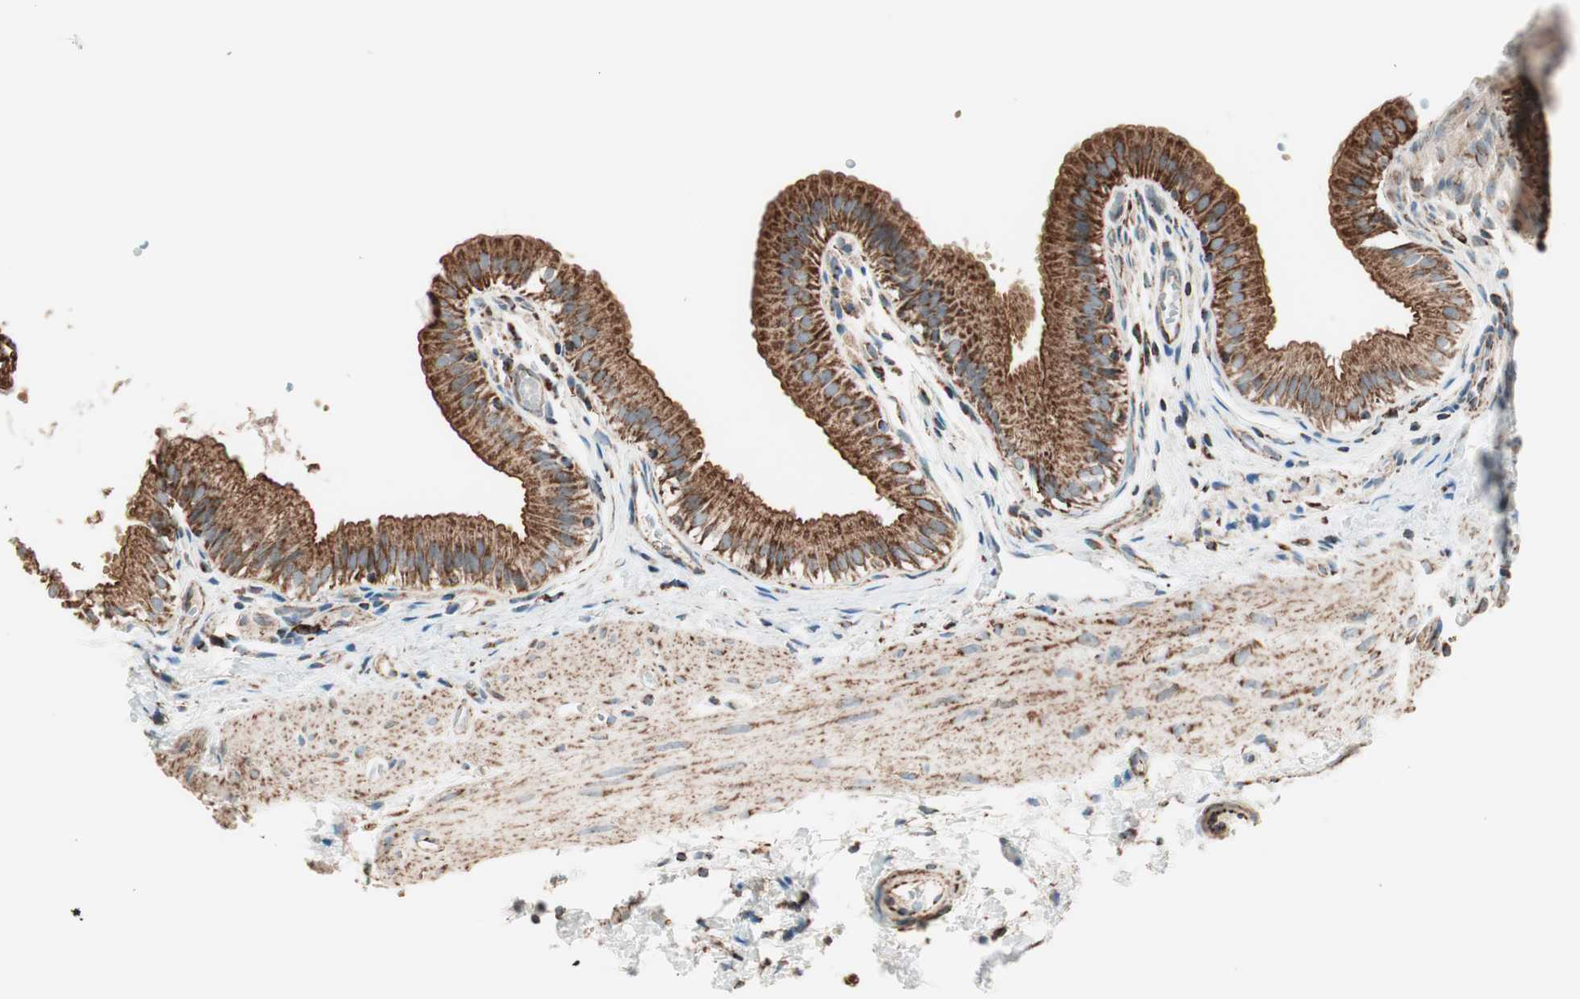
{"staining": {"intensity": "strong", "quantity": ">75%", "location": "cytoplasmic/membranous"}, "tissue": "gallbladder", "cell_type": "Glandular cells", "image_type": "normal", "snomed": [{"axis": "morphology", "description": "Normal tissue, NOS"}, {"axis": "topography", "description": "Gallbladder"}], "caption": "DAB (3,3'-diaminobenzidine) immunohistochemical staining of benign gallbladder demonstrates strong cytoplasmic/membranous protein staining in about >75% of glandular cells.", "gene": "TOMM22", "patient": {"sex": "female", "age": 26}}